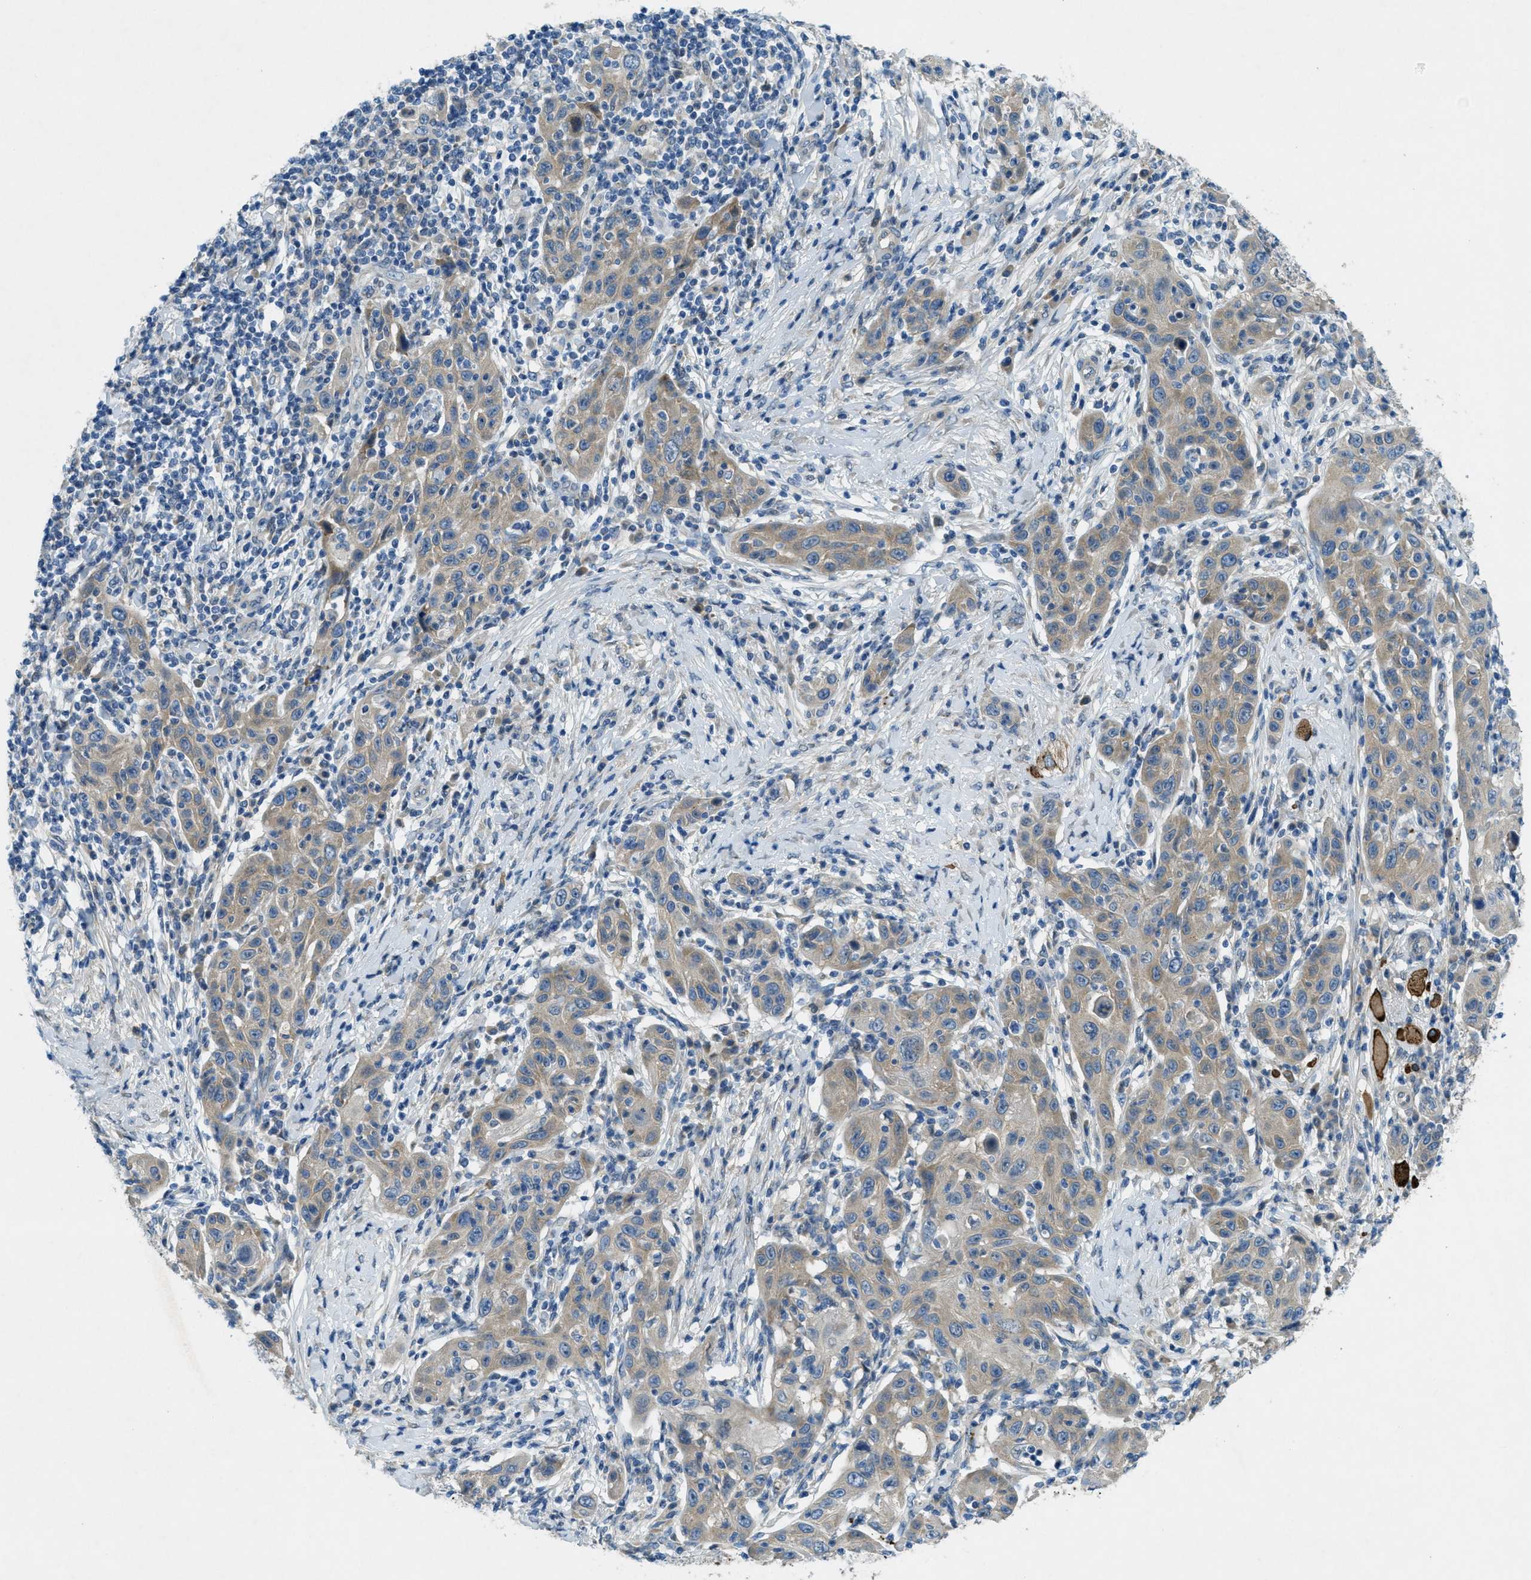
{"staining": {"intensity": "weak", "quantity": "25%-75%", "location": "cytoplasmic/membranous"}, "tissue": "skin cancer", "cell_type": "Tumor cells", "image_type": "cancer", "snomed": [{"axis": "morphology", "description": "Squamous cell carcinoma, NOS"}, {"axis": "topography", "description": "Skin"}], "caption": "Tumor cells display weak cytoplasmic/membranous staining in about 25%-75% of cells in skin cancer (squamous cell carcinoma). The protein of interest is stained brown, and the nuclei are stained in blue (DAB (3,3'-diaminobenzidine) IHC with brightfield microscopy, high magnification).", "gene": "SNX14", "patient": {"sex": "female", "age": 88}}